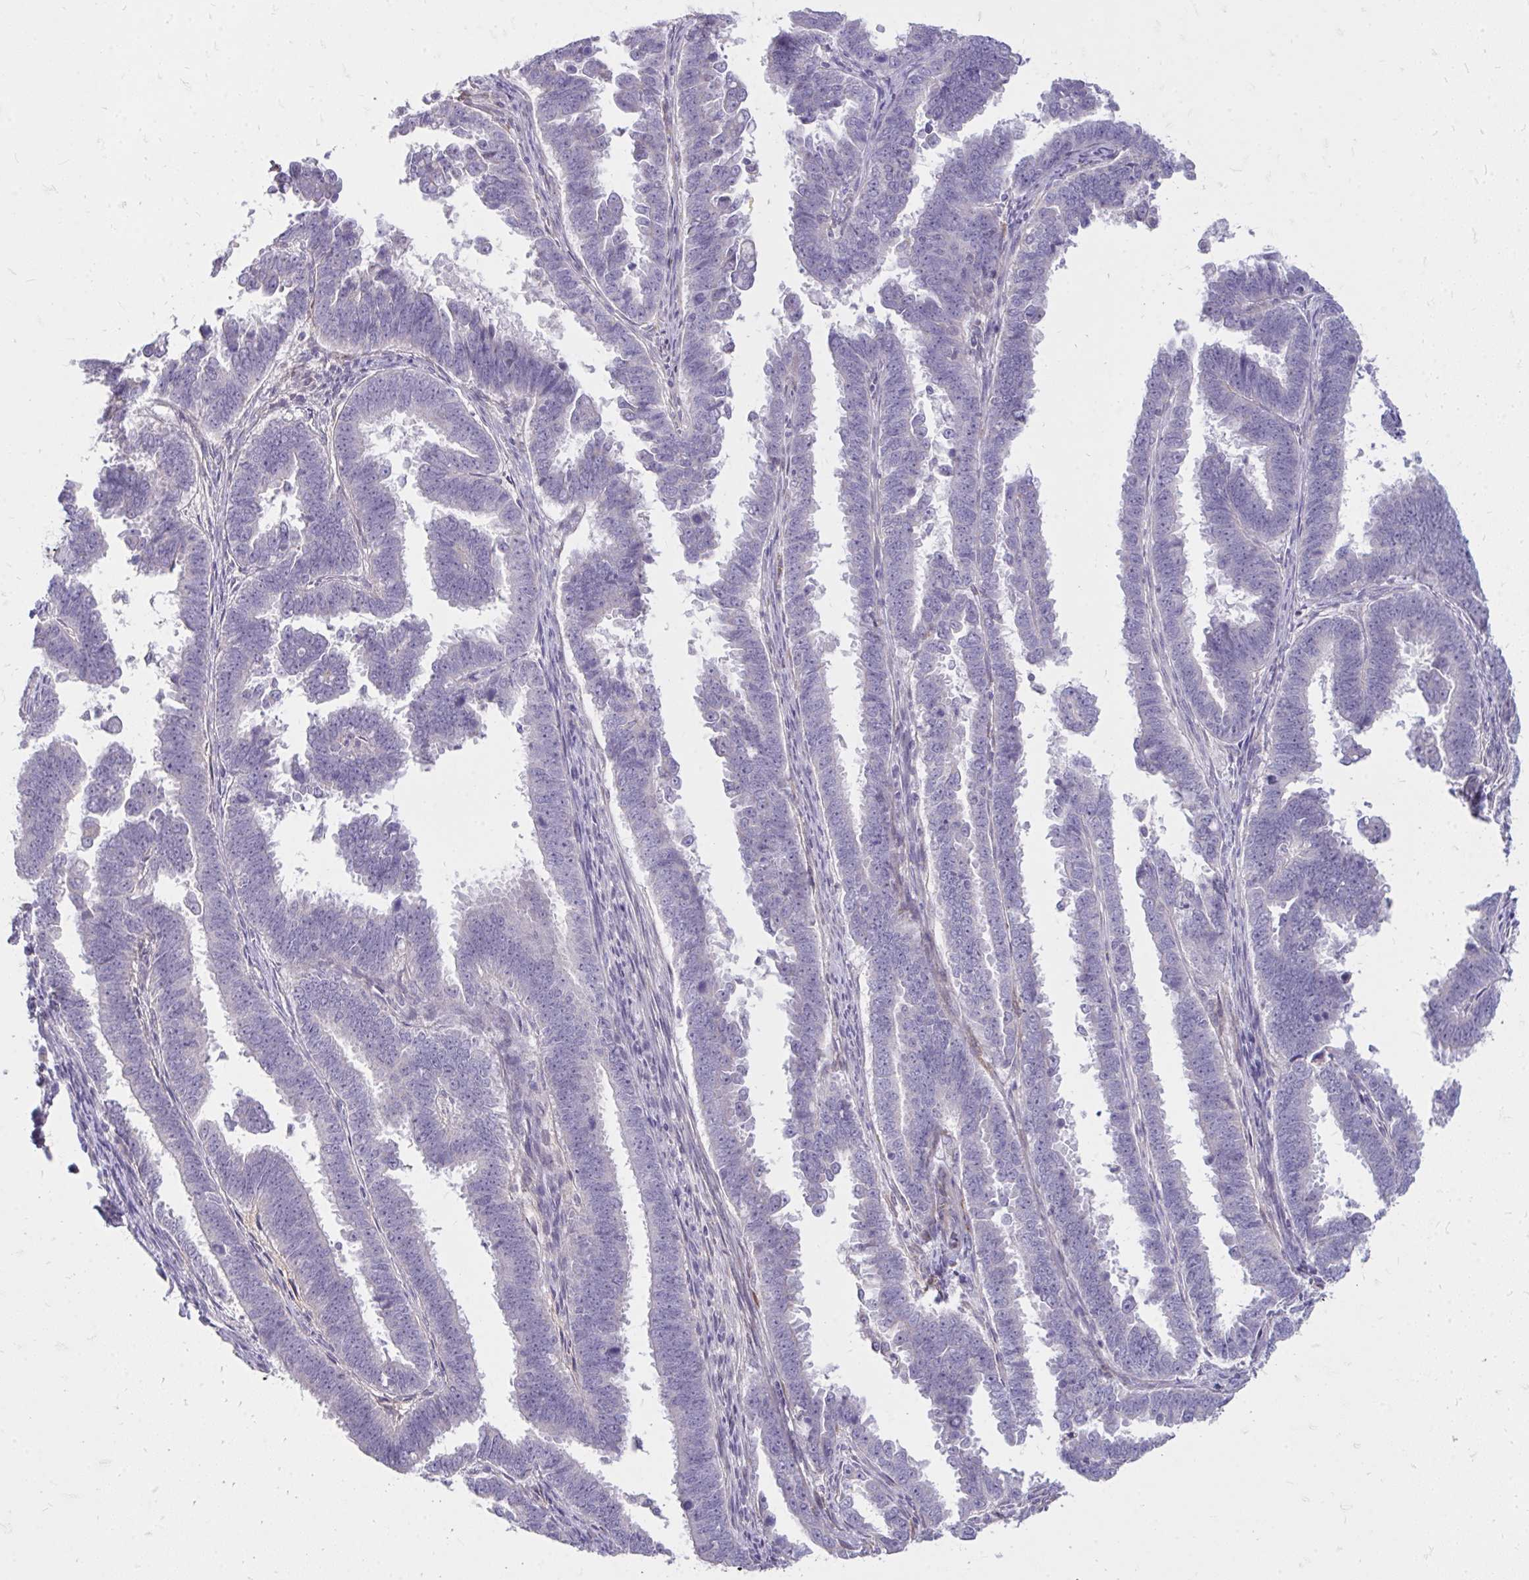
{"staining": {"intensity": "negative", "quantity": "none", "location": "none"}, "tissue": "endometrial cancer", "cell_type": "Tumor cells", "image_type": "cancer", "snomed": [{"axis": "morphology", "description": "Adenocarcinoma, NOS"}, {"axis": "topography", "description": "Endometrium"}], "caption": "Protein analysis of endometrial adenocarcinoma displays no significant expression in tumor cells. (DAB IHC, high magnification).", "gene": "RAB6B", "patient": {"sex": "female", "age": 75}}